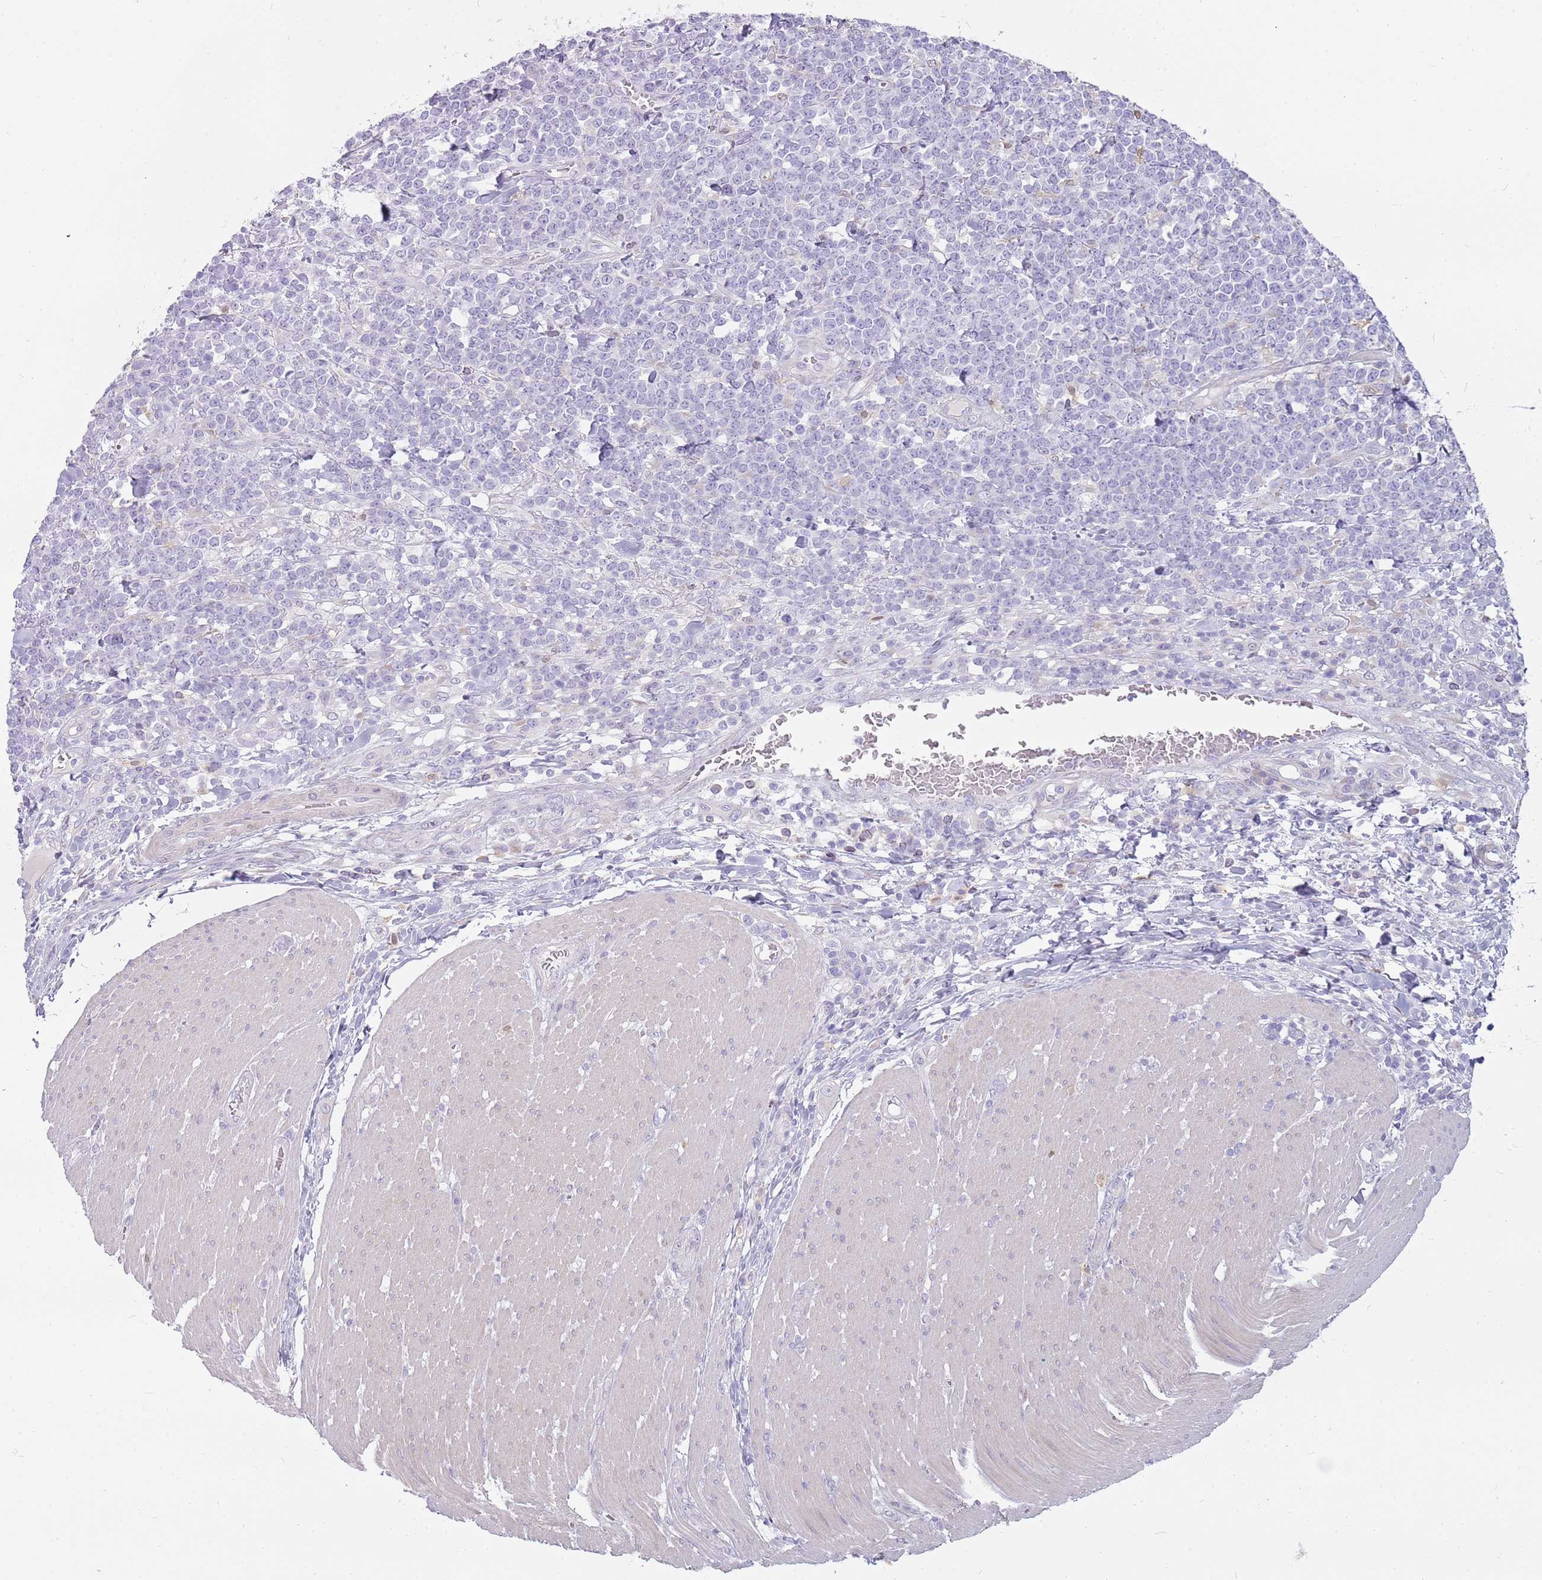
{"staining": {"intensity": "negative", "quantity": "none", "location": "none"}, "tissue": "lymphoma", "cell_type": "Tumor cells", "image_type": "cancer", "snomed": [{"axis": "morphology", "description": "Malignant lymphoma, non-Hodgkin's type, High grade"}, {"axis": "topography", "description": "Small intestine"}], "caption": "Protein analysis of malignant lymphoma, non-Hodgkin's type (high-grade) shows no significant positivity in tumor cells.", "gene": "DIPK1C", "patient": {"sex": "male", "age": 8}}